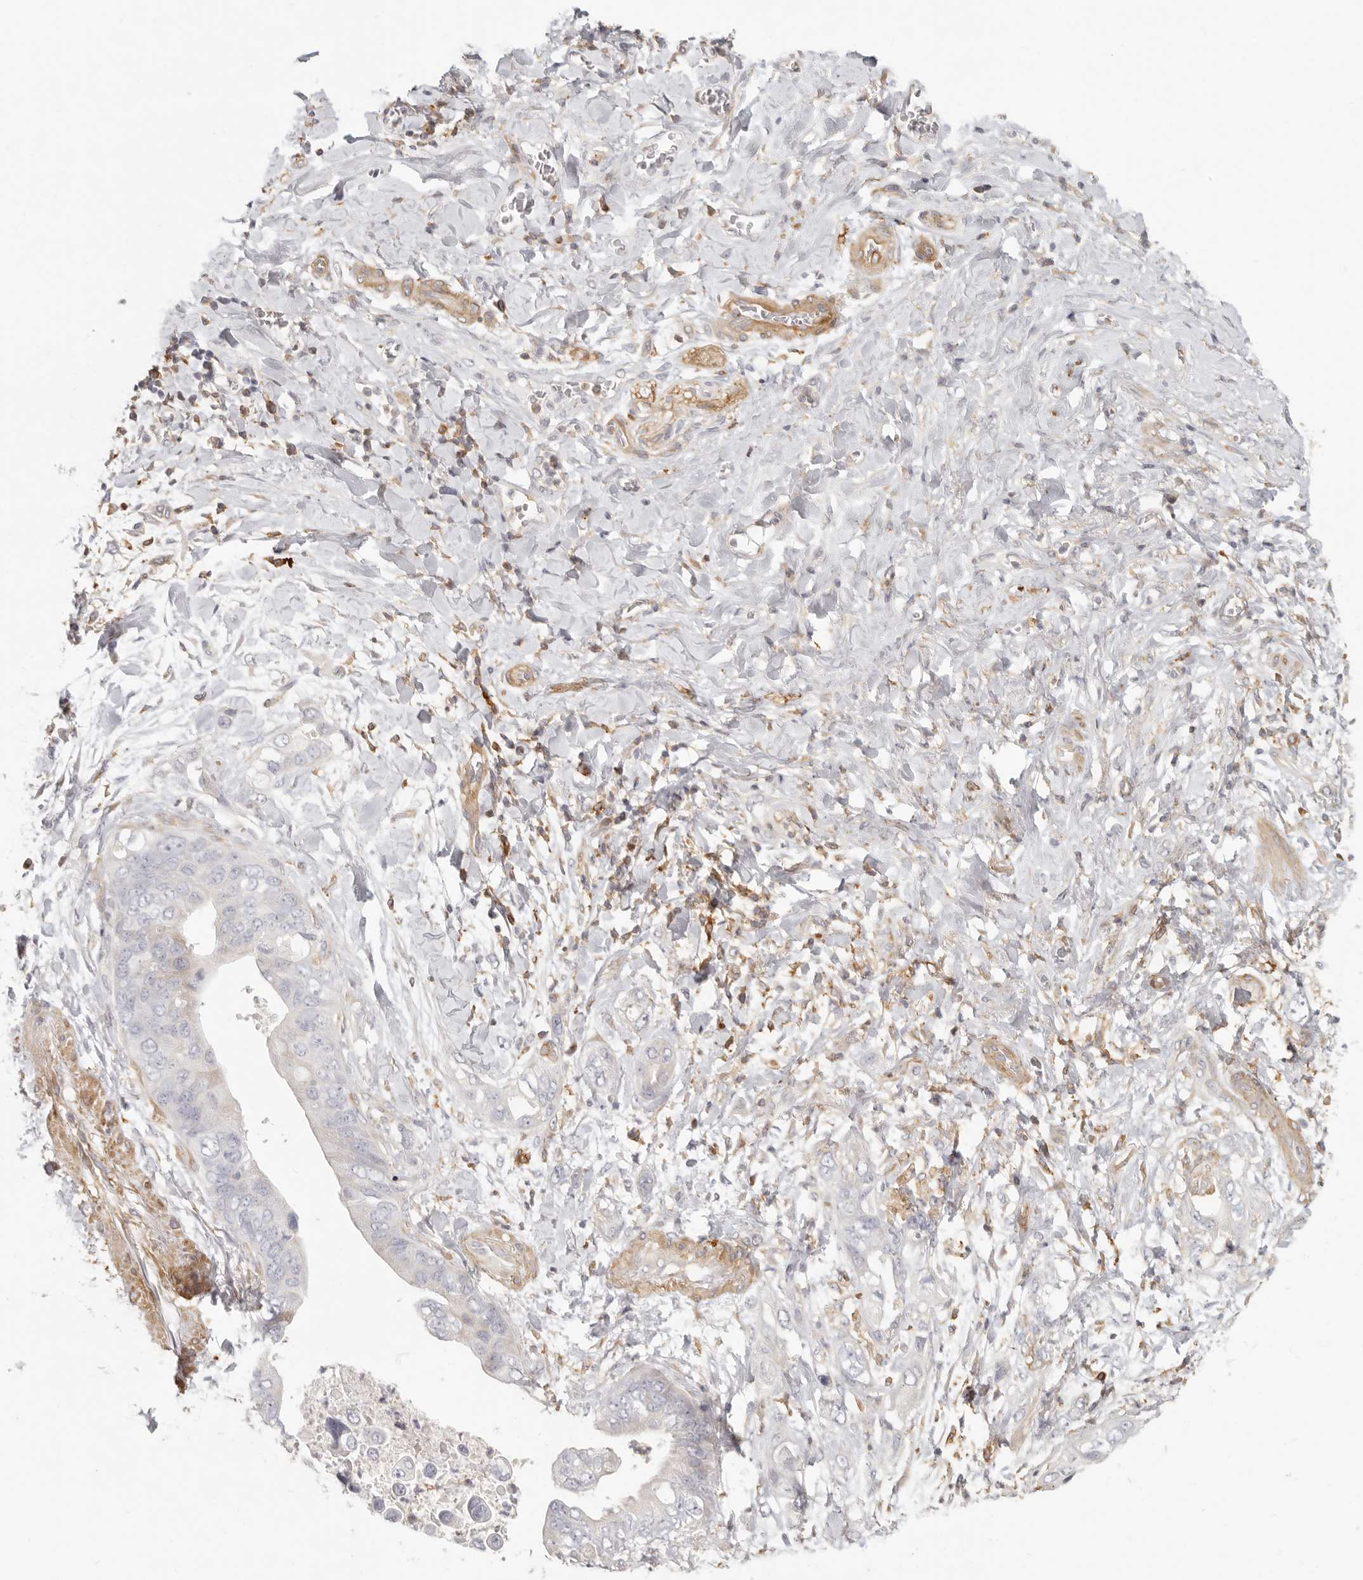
{"staining": {"intensity": "negative", "quantity": "none", "location": "none"}, "tissue": "pancreatic cancer", "cell_type": "Tumor cells", "image_type": "cancer", "snomed": [{"axis": "morphology", "description": "Adenocarcinoma, NOS"}, {"axis": "topography", "description": "Pancreas"}], "caption": "DAB (3,3'-diaminobenzidine) immunohistochemical staining of human adenocarcinoma (pancreatic) exhibits no significant staining in tumor cells.", "gene": "NIBAN1", "patient": {"sex": "female", "age": 78}}